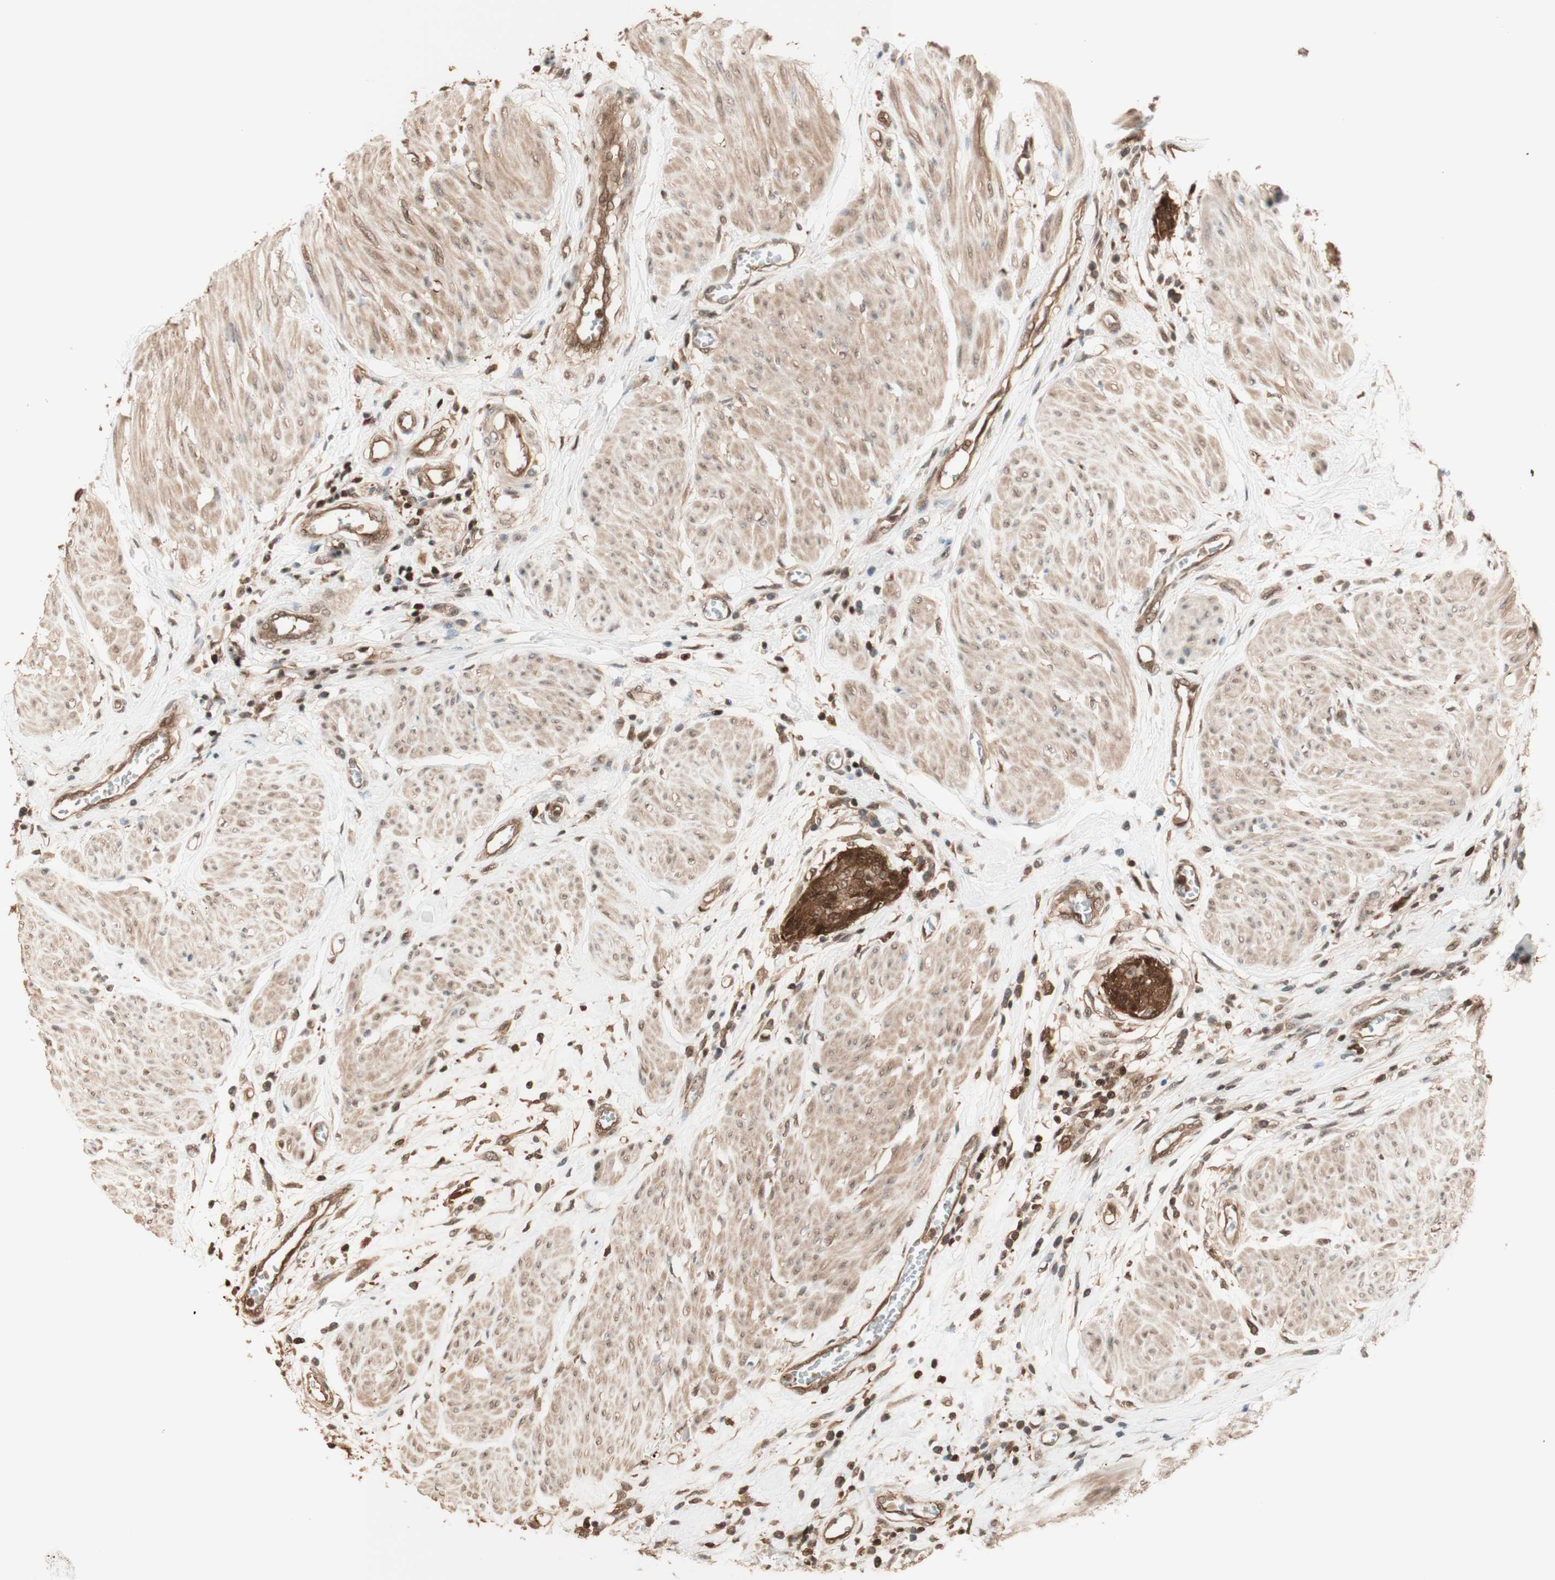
{"staining": {"intensity": "moderate", "quantity": ">75%", "location": "cytoplasmic/membranous,nuclear"}, "tissue": "urothelial cancer", "cell_type": "Tumor cells", "image_type": "cancer", "snomed": [{"axis": "morphology", "description": "Urothelial carcinoma, High grade"}, {"axis": "topography", "description": "Urinary bladder"}], "caption": "Immunohistochemistry image of urothelial carcinoma (high-grade) stained for a protein (brown), which shows medium levels of moderate cytoplasmic/membranous and nuclear positivity in approximately >75% of tumor cells.", "gene": "YWHAB", "patient": {"sex": "male", "age": 35}}